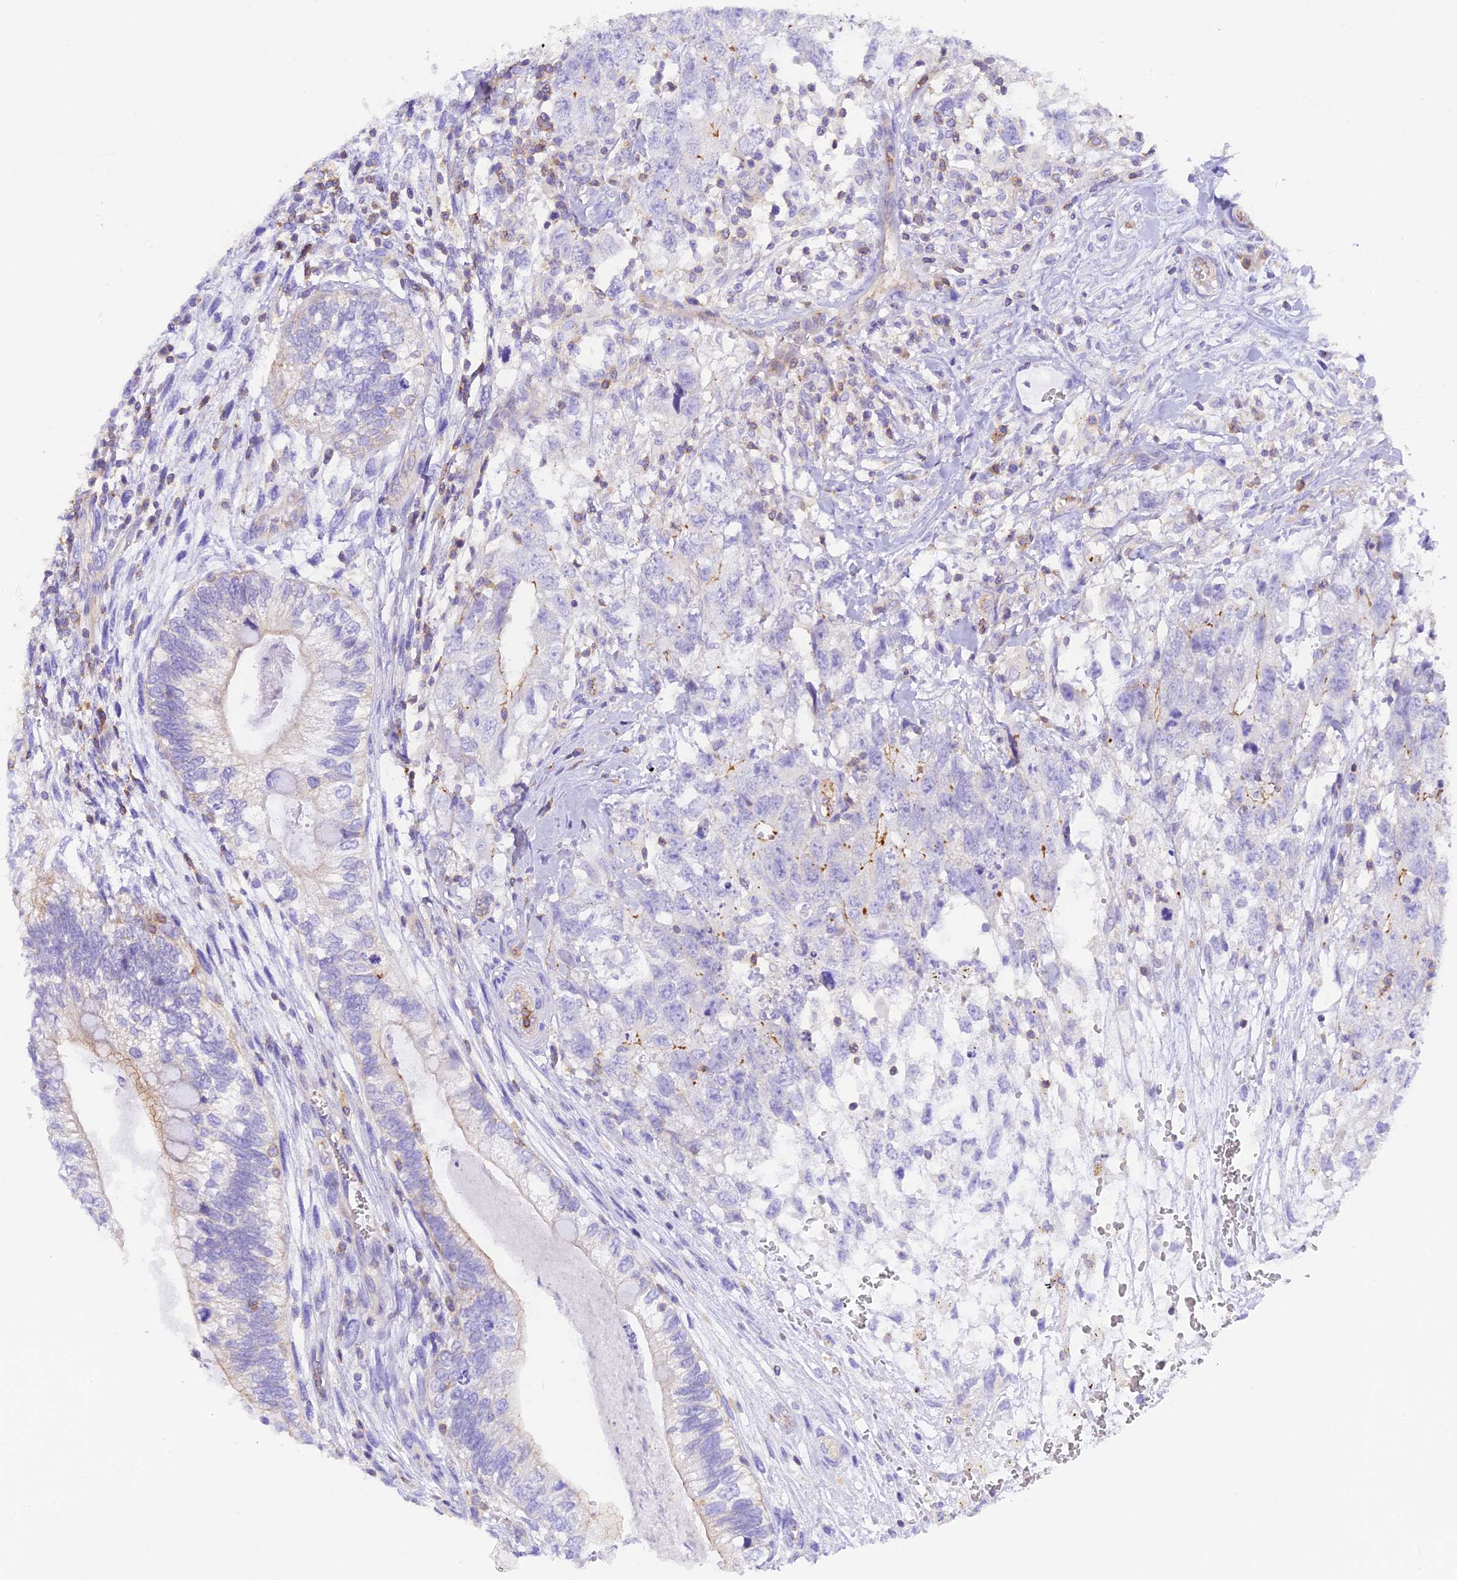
{"staining": {"intensity": "negative", "quantity": "none", "location": "none"}, "tissue": "testis cancer", "cell_type": "Tumor cells", "image_type": "cancer", "snomed": [{"axis": "morphology", "description": "Seminoma, NOS"}, {"axis": "morphology", "description": "Carcinoma, Embryonal, NOS"}, {"axis": "topography", "description": "Testis"}], "caption": "The image shows no significant positivity in tumor cells of embryonal carcinoma (testis).", "gene": "FAM193A", "patient": {"sex": "male", "age": 29}}